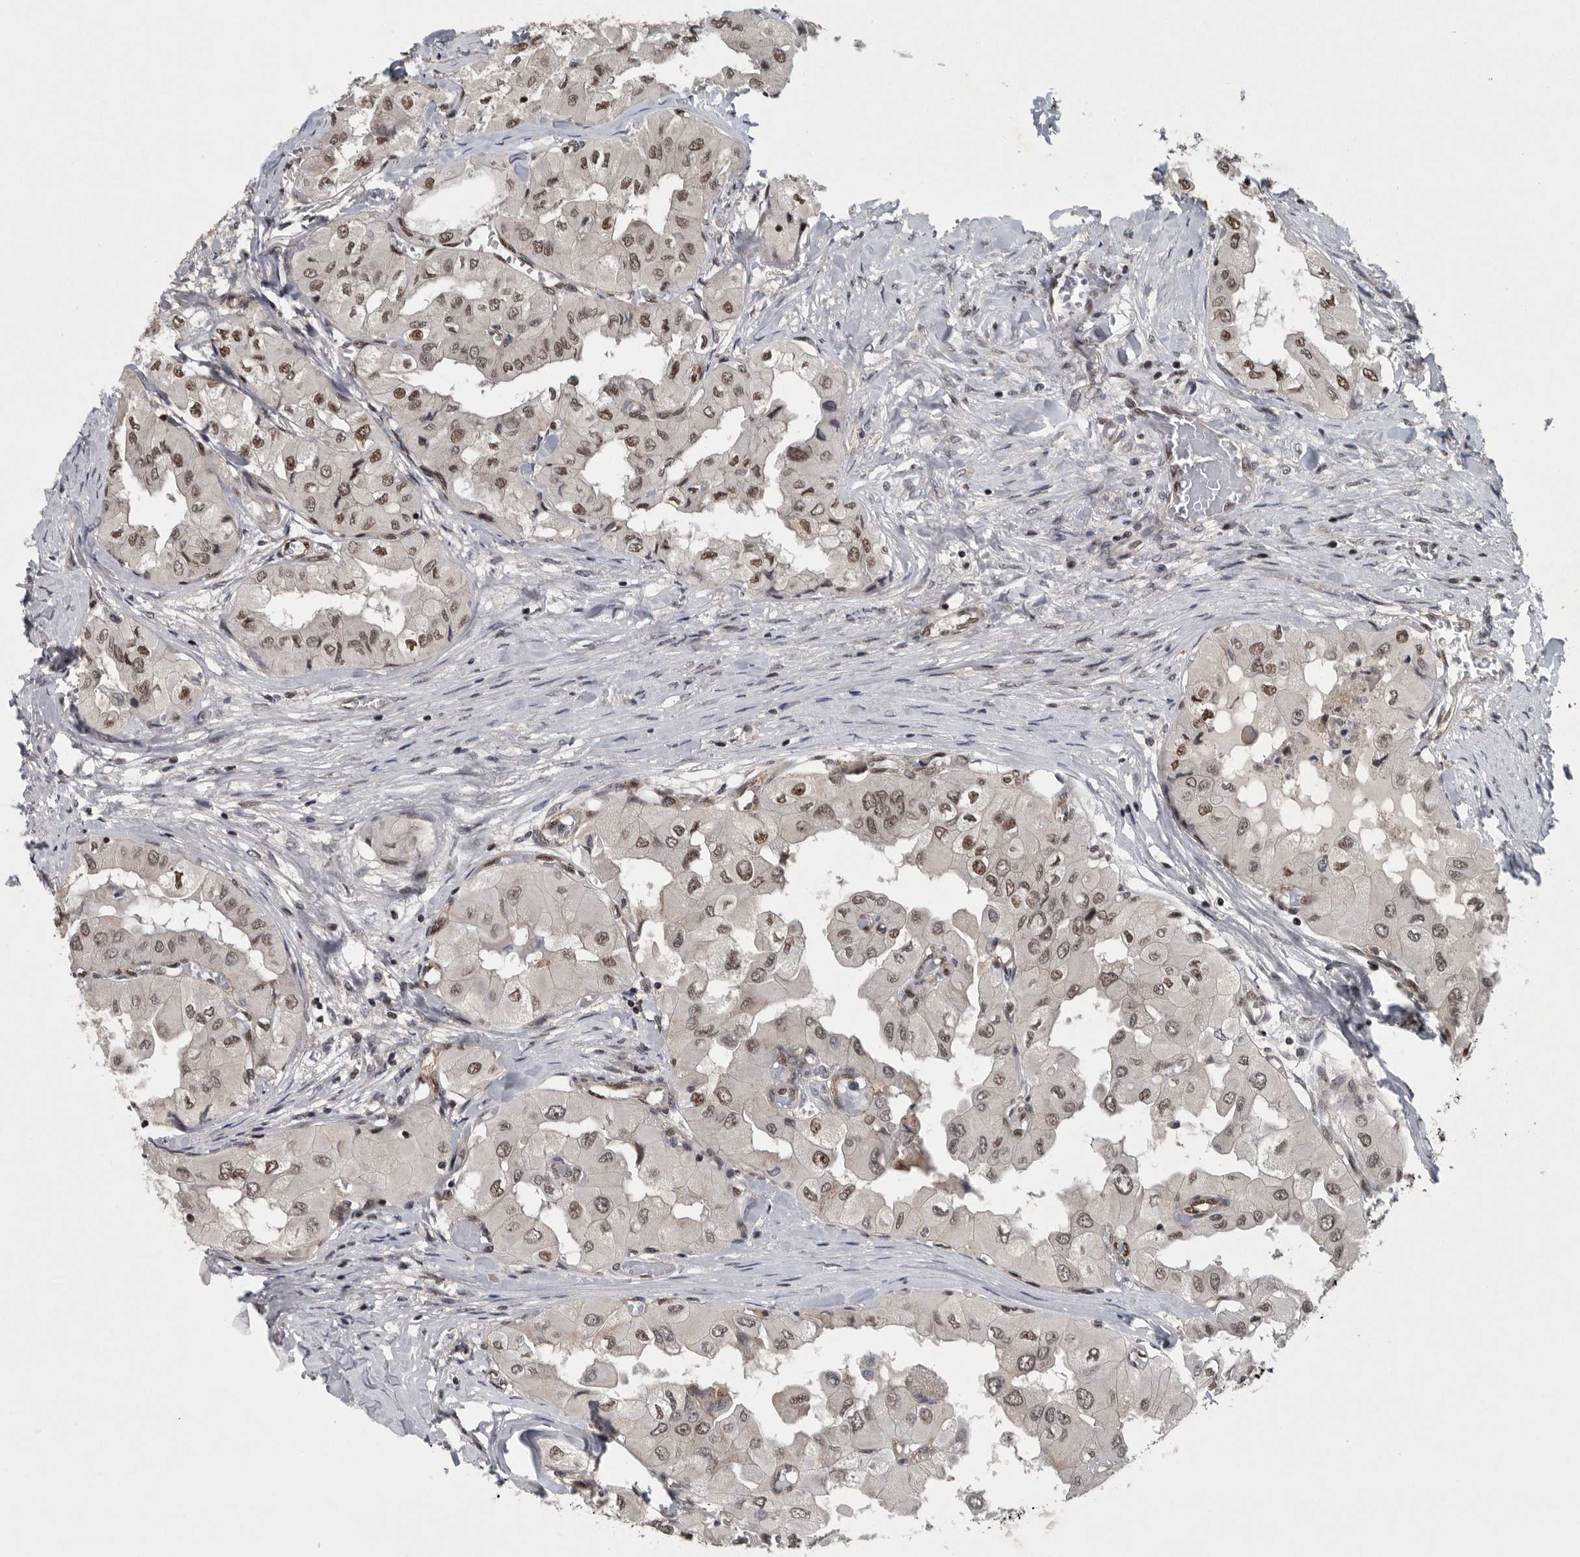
{"staining": {"intensity": "weak", "quantity": ">75%", "location": "nuclear"}, "tissue": "thyroid cancer", "cell_type": "Tumor cells", "image_type": "cancer", "snomed": [{"axis": "morphology", "description": "Papillary adenocarcinoma, NOS"}, {"axis": "topography", "description": "Thyroid gland"}], "caption": "Approximately >75% of tumor cells in human thyroid cancer (papillary adenocarcinoma) demonstrate weak nuclear protein staining as visualized by brown immunohistochemical staining.", "gene": "SENP7", "patient": {"sex": "female", "age": 59}}